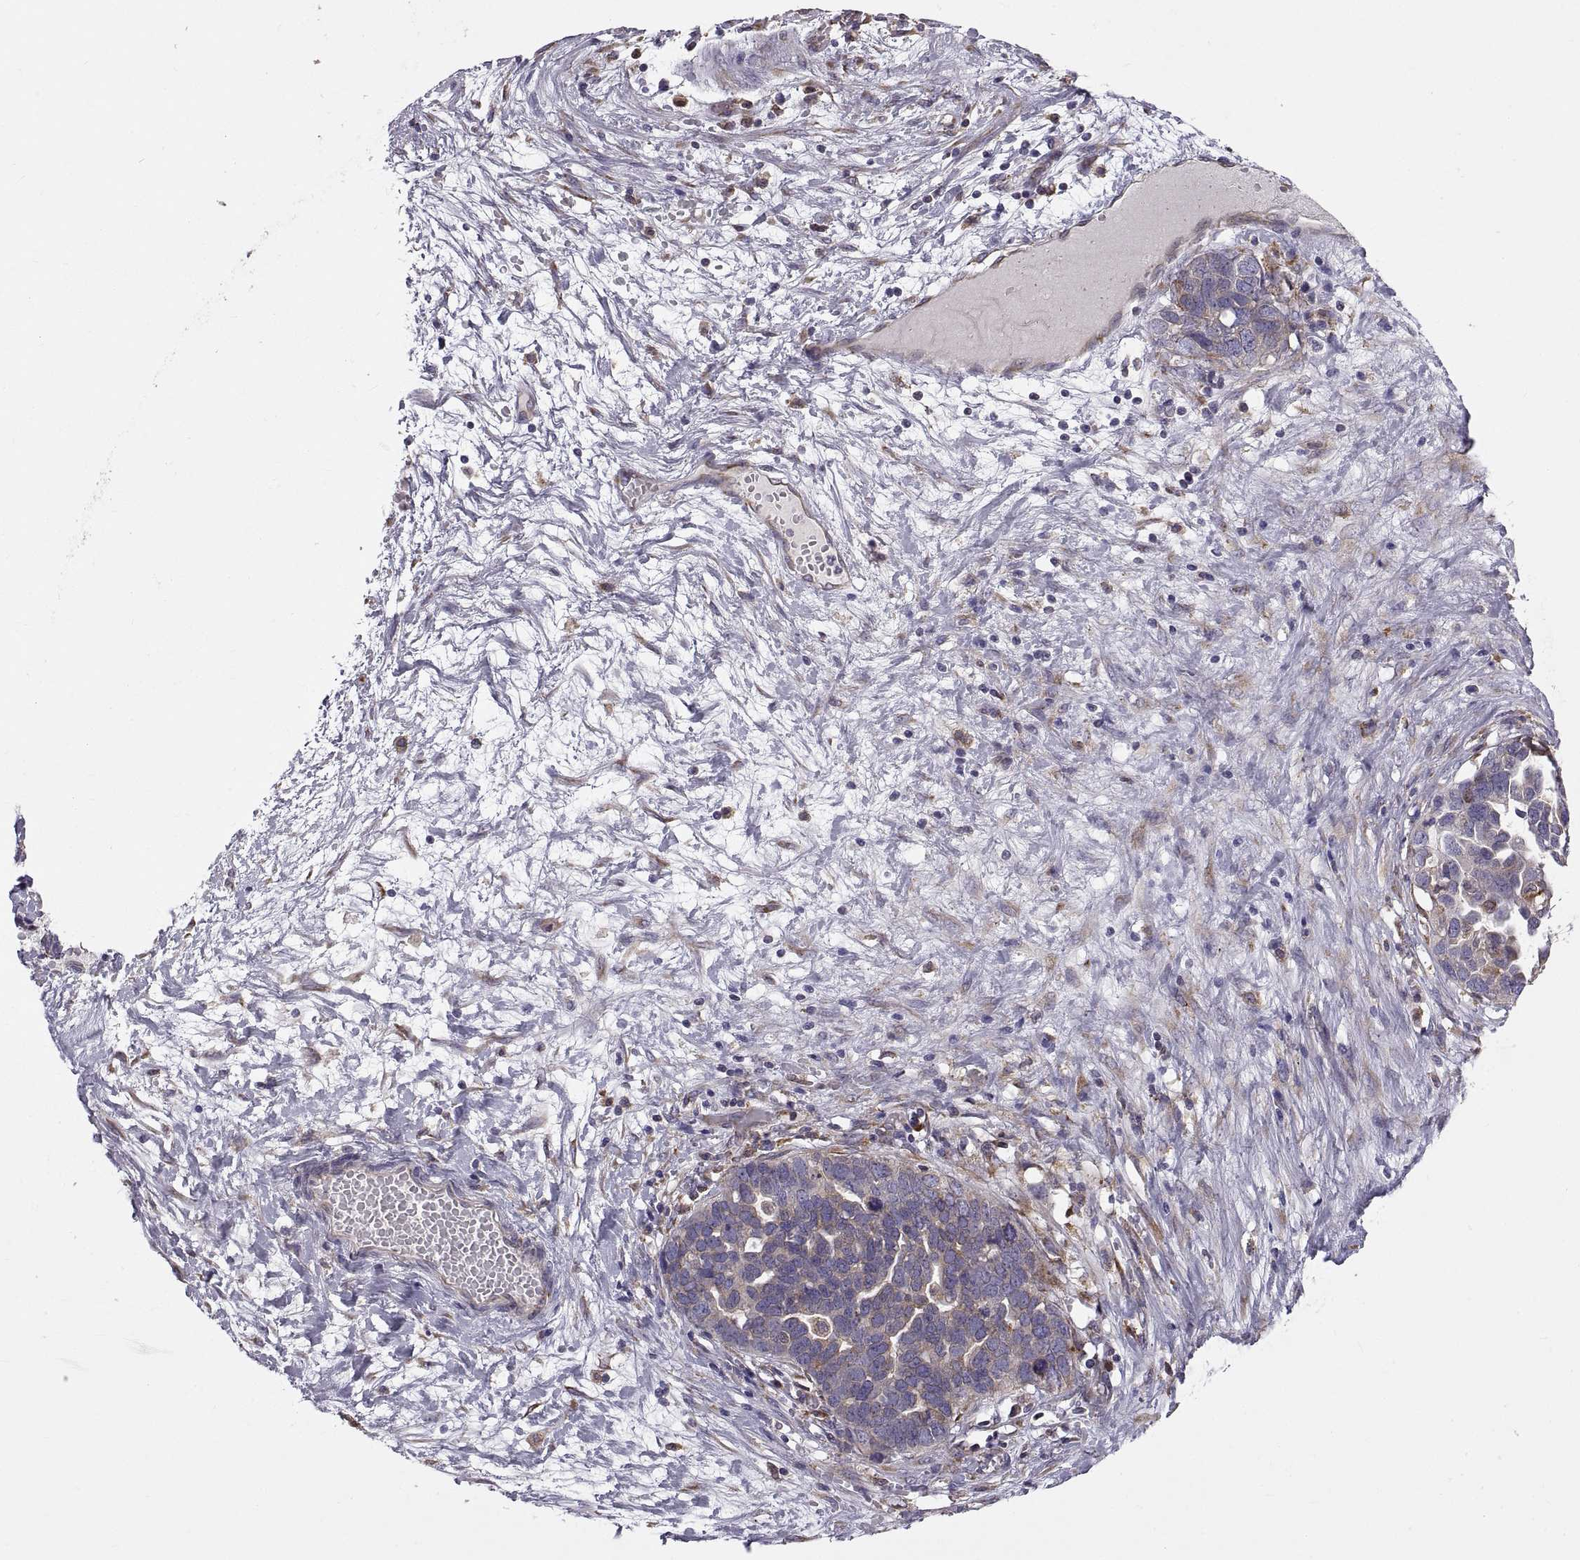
{"staining": {"intensity": "moderate", "quantity": "<25%", "location": "cytoplasmic/membranous"}, "tissue": "ovarian cancer", "cell_type": "Tumor cells", "image_type": "cancer", "snomed": [{"axis": "morphology", "description": "Cystadenocarcinoma, serous, NOS"}, {"axis": "topography", "description": "Ovary"}], "caption": "Human ovarian serous cystadenocarcinoma stained with a protein marker displays moderate staining in tumor cells.", "gene": "PLEKHB2", "patient": {"sex": "female", "age": 54}}